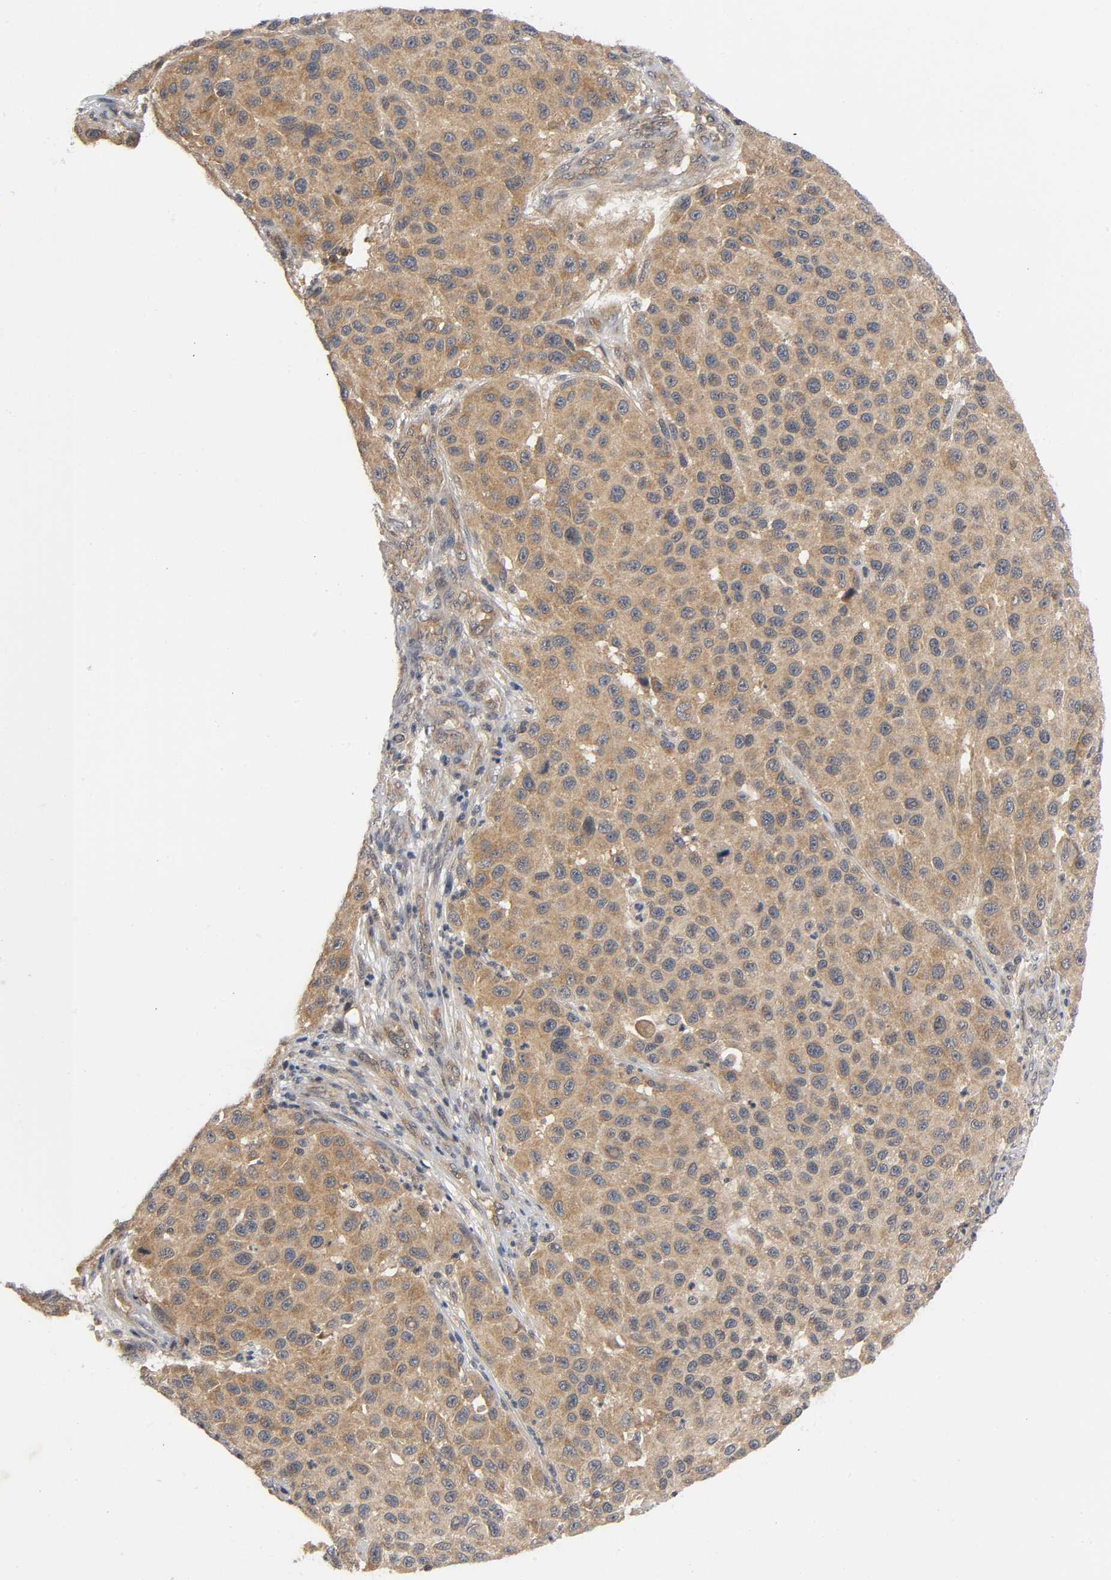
{"staining": {"intensity": "moderate", "quantity": ">75%", "location": "cytoplasmic/membranous"}, "tissue": "melanoma", "cell_type": "Tumor cells", "image_type": "cancer", "snomed": [{"axis": "morphology", "description": "Malignant melanoma, Metastatic site"}, {"axis": "topography", "description": "Lymph node"}], "caption": "This is an image of immunohistochemistry (IHC) staining of malignant melanoma (metastatic site), which shows moderate expression in the cytoplasmic/membranous of tumor cells.", "gene": "MAPK8", "patient": {"sex": "male", "age": 61}}